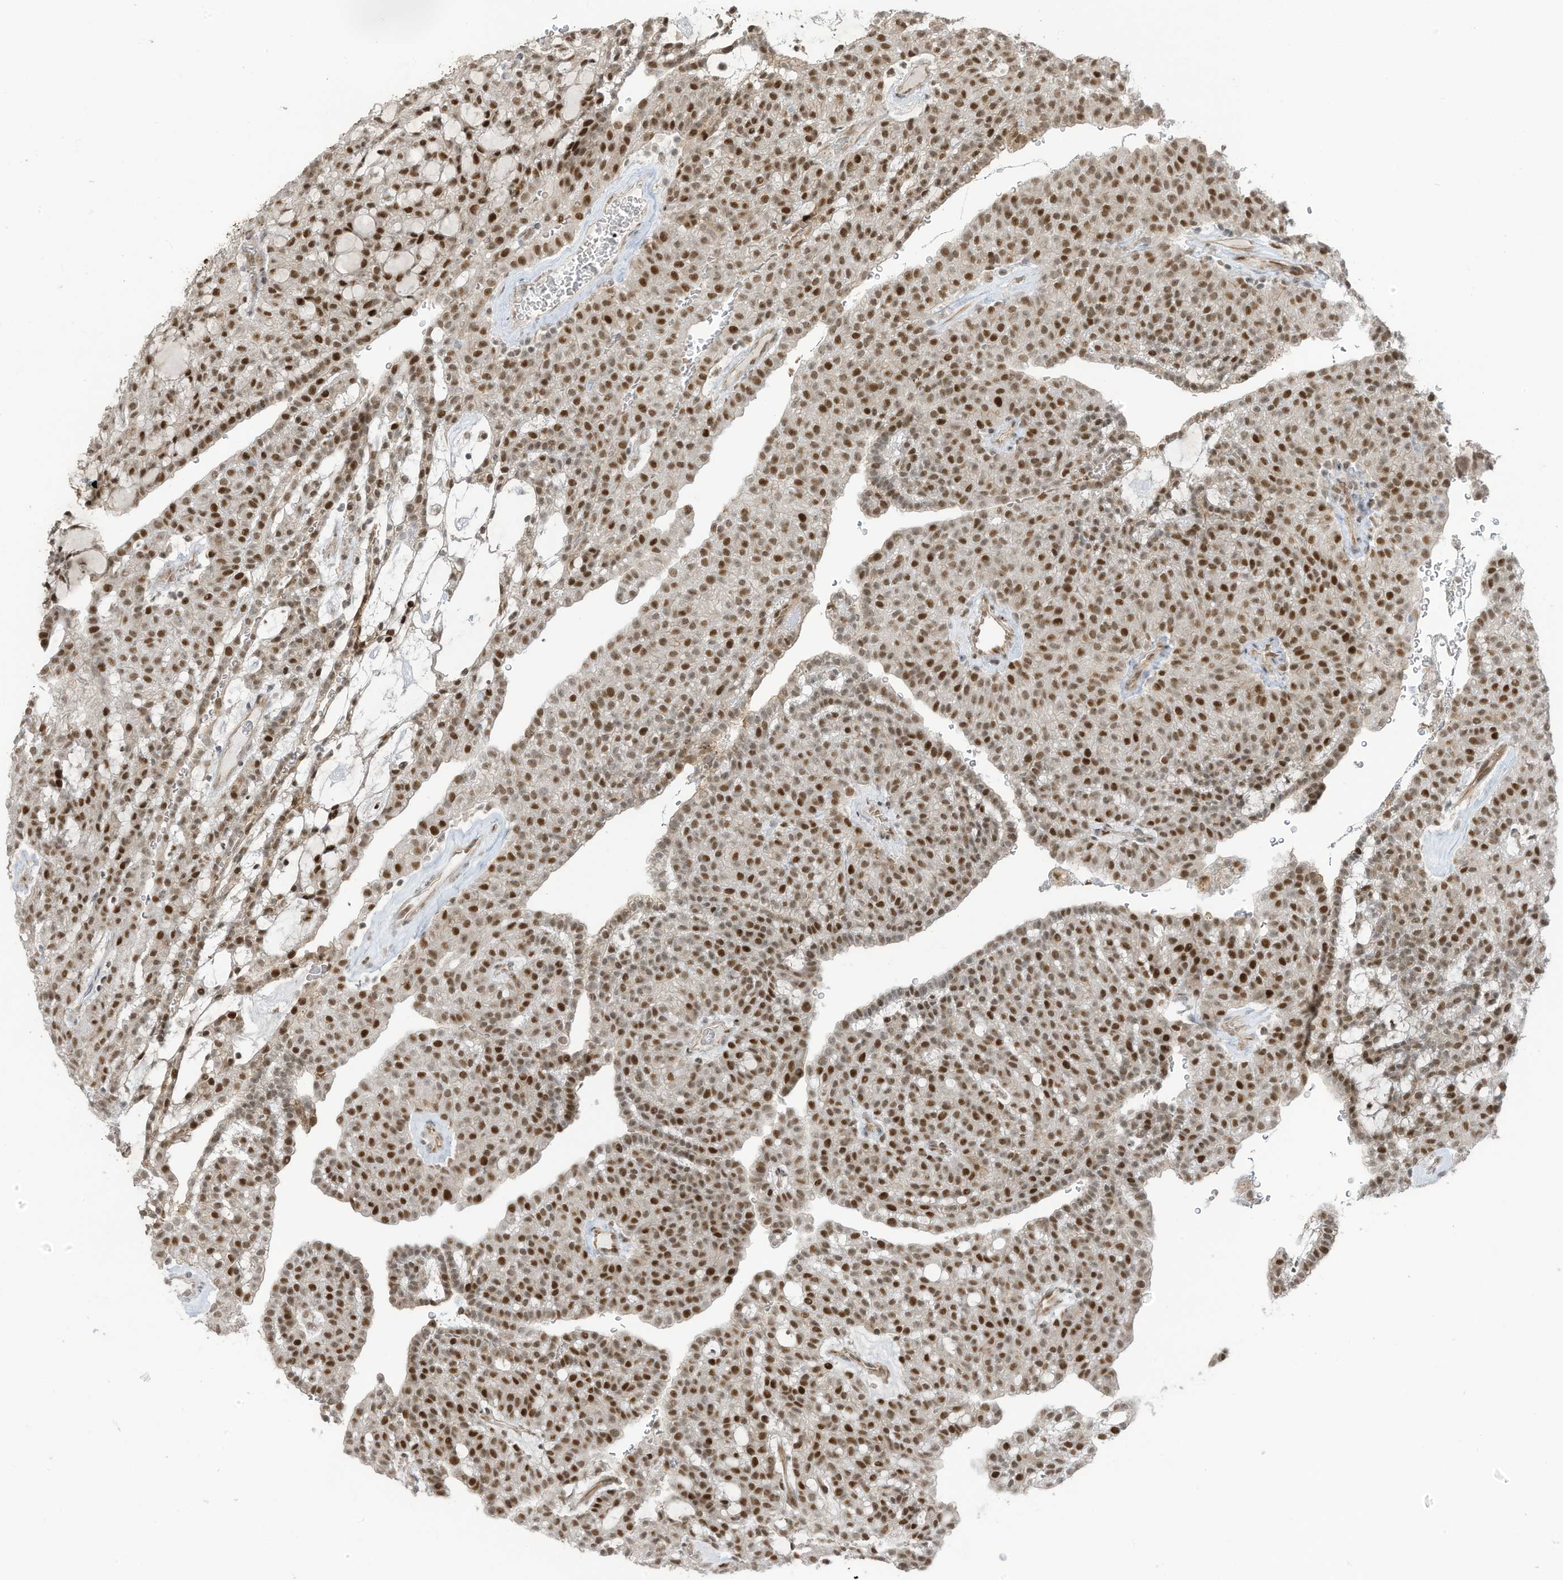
{"staining": {"intensity": "strong", "quantity": ">75%", "location": "nuclear"}, "tissue": "renal cancer", "cell_type": "Tumor cells", "image_type": "cancer", "snomed": [{"axis": "morphology", "description": "Adenocarcinoma, NOS"}, {"axis": "topography", "description": "Kidney"}], "caption": "The immunohistochemical stain shows strong nuclear positivity in tumor cells of adenocarcinoma (renal) tissue.", "gene": "ZCWPW2", "patient": {"sex": "male", "age": 63}}